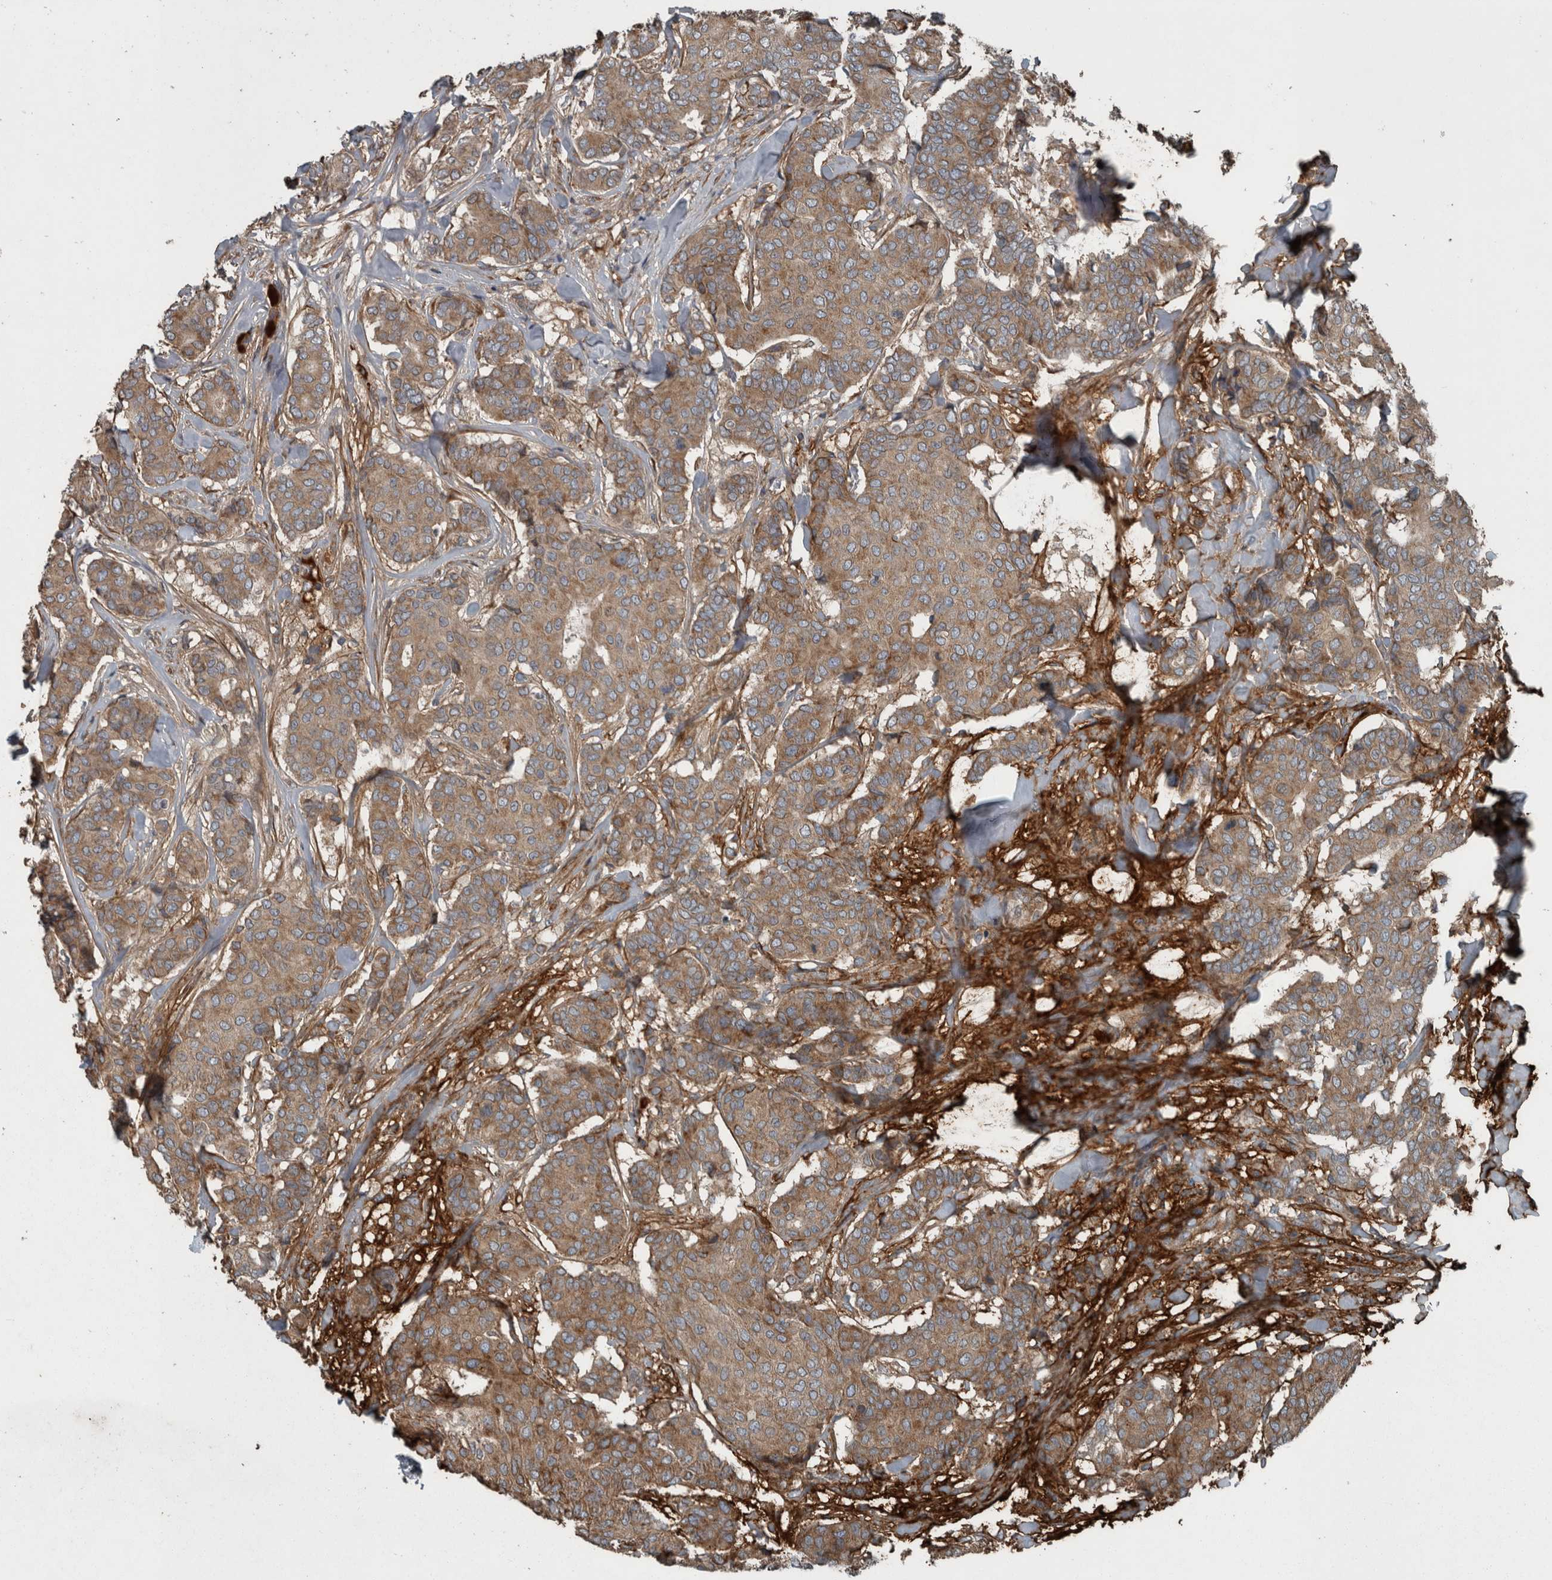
{"staining": {"intensity": "moderate", "quantity": ">75%", "location": "cytoplasmic/membranous"}, "tissue": "breast cancer", "cell_type": "Tumor cells", "image_type": "cancer", "snomed": [{"axis": "morphology", "description": "Duct carcinoma"}, {"axis": "topography", "description": "Breast"}], "caption": "Breast cancer (invasive ductal carcinoma) tissue reveals moderate cytoplasmic/membranous staining in approximately >75% of tumor cells", "gene": "EXOC8", "patient": {"sex": "female", "age": 75}}